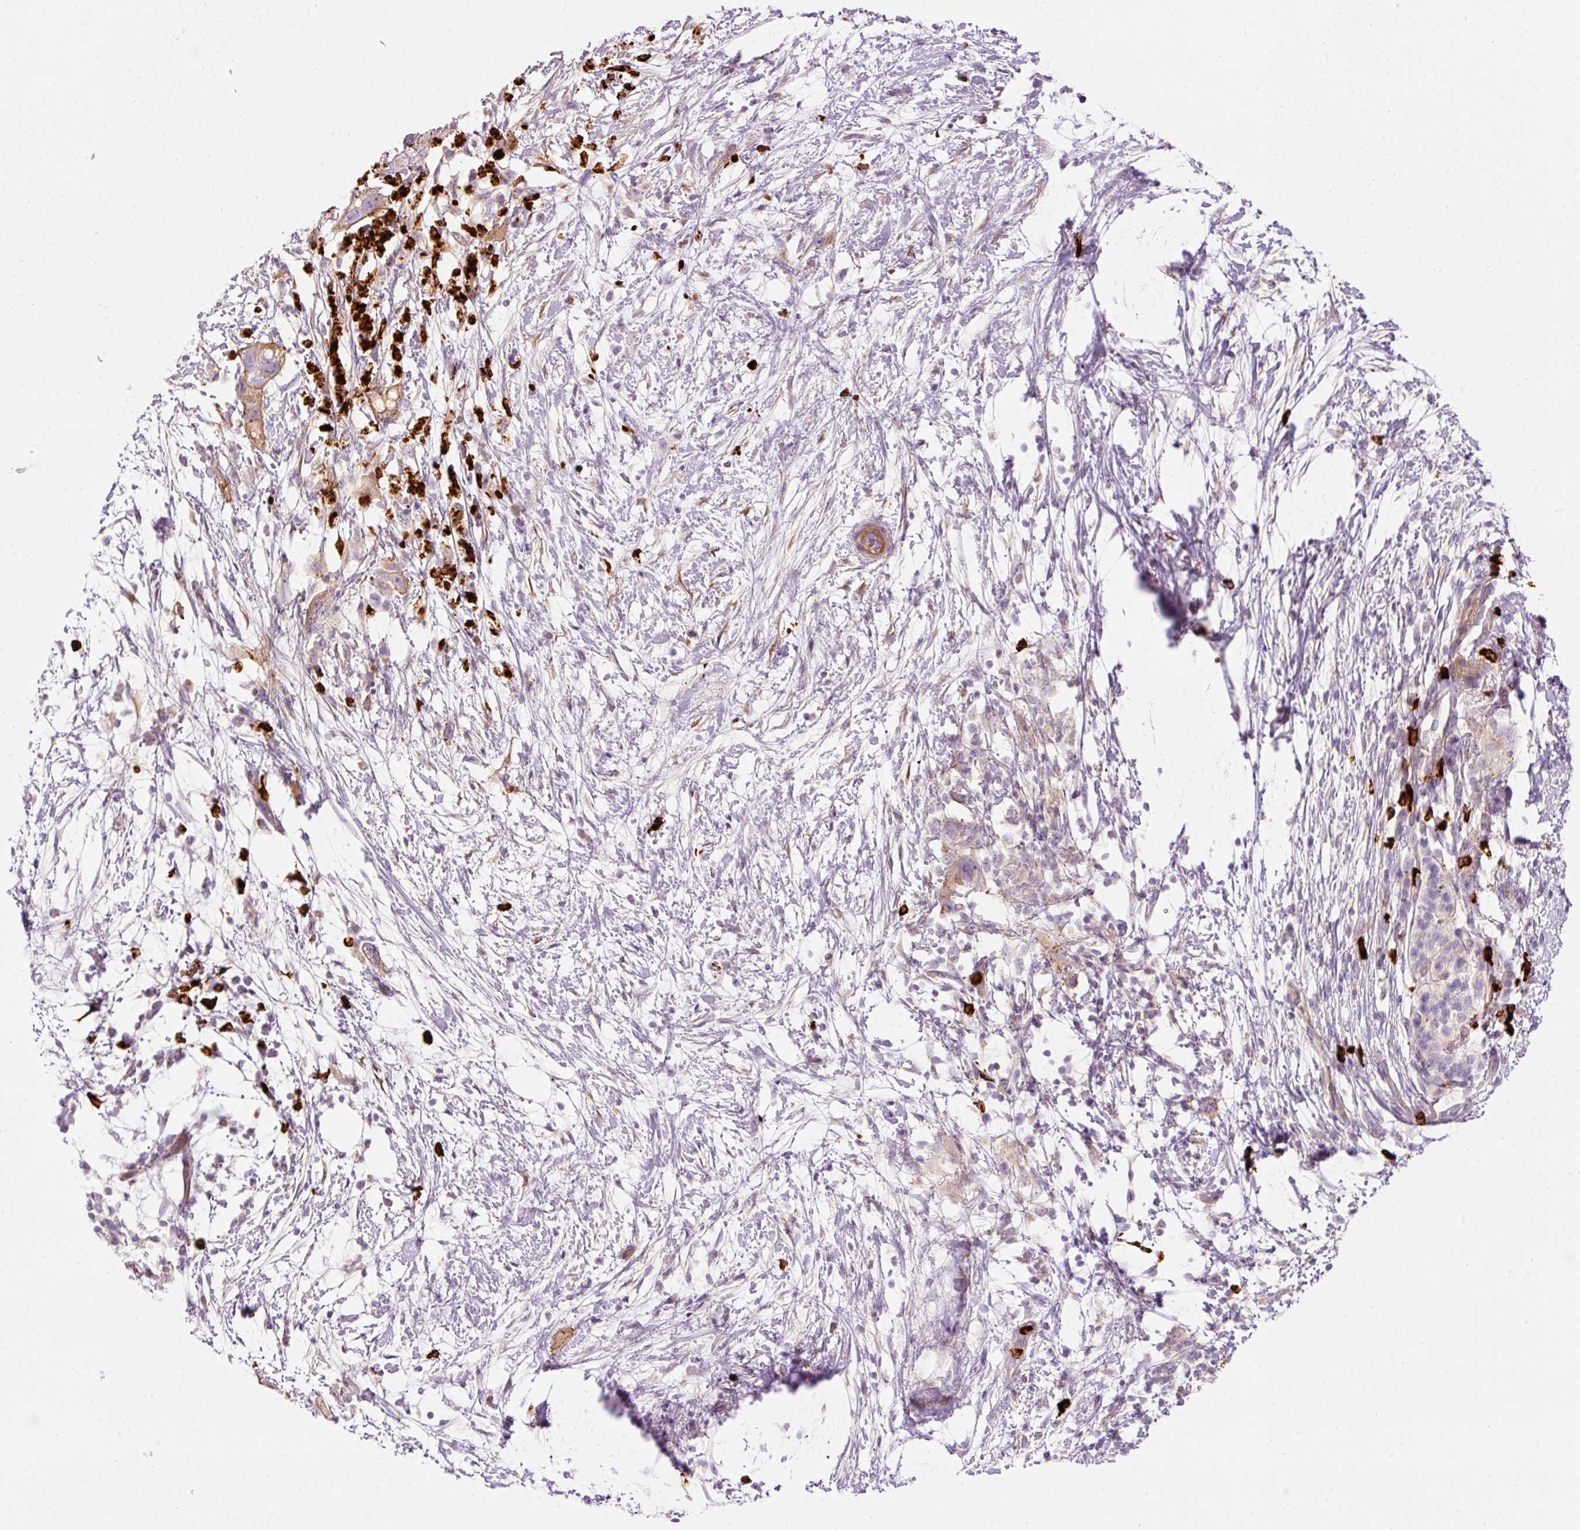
{"staining": {"intensity": "moderate", "quantity": "<25%", "location": "cytoplasmic/membranous"}, "tissue": "pancreatic cancer", "cell_type": "Tumor cells", "image_type": "cancer", "snomed": [{"axis": "morphology", "description": "Adenocarcinoma, NOS"}, {"axis": "topography", "description": "Pancreas"}], "caption": "Adenocarcinoma (pancreatic) stained for a protein shows moderate cytoplasmic/membranous positivity in tumor cells.", "gene": "MAP3K3", "patient": {"sex": "female", "age": 72}}